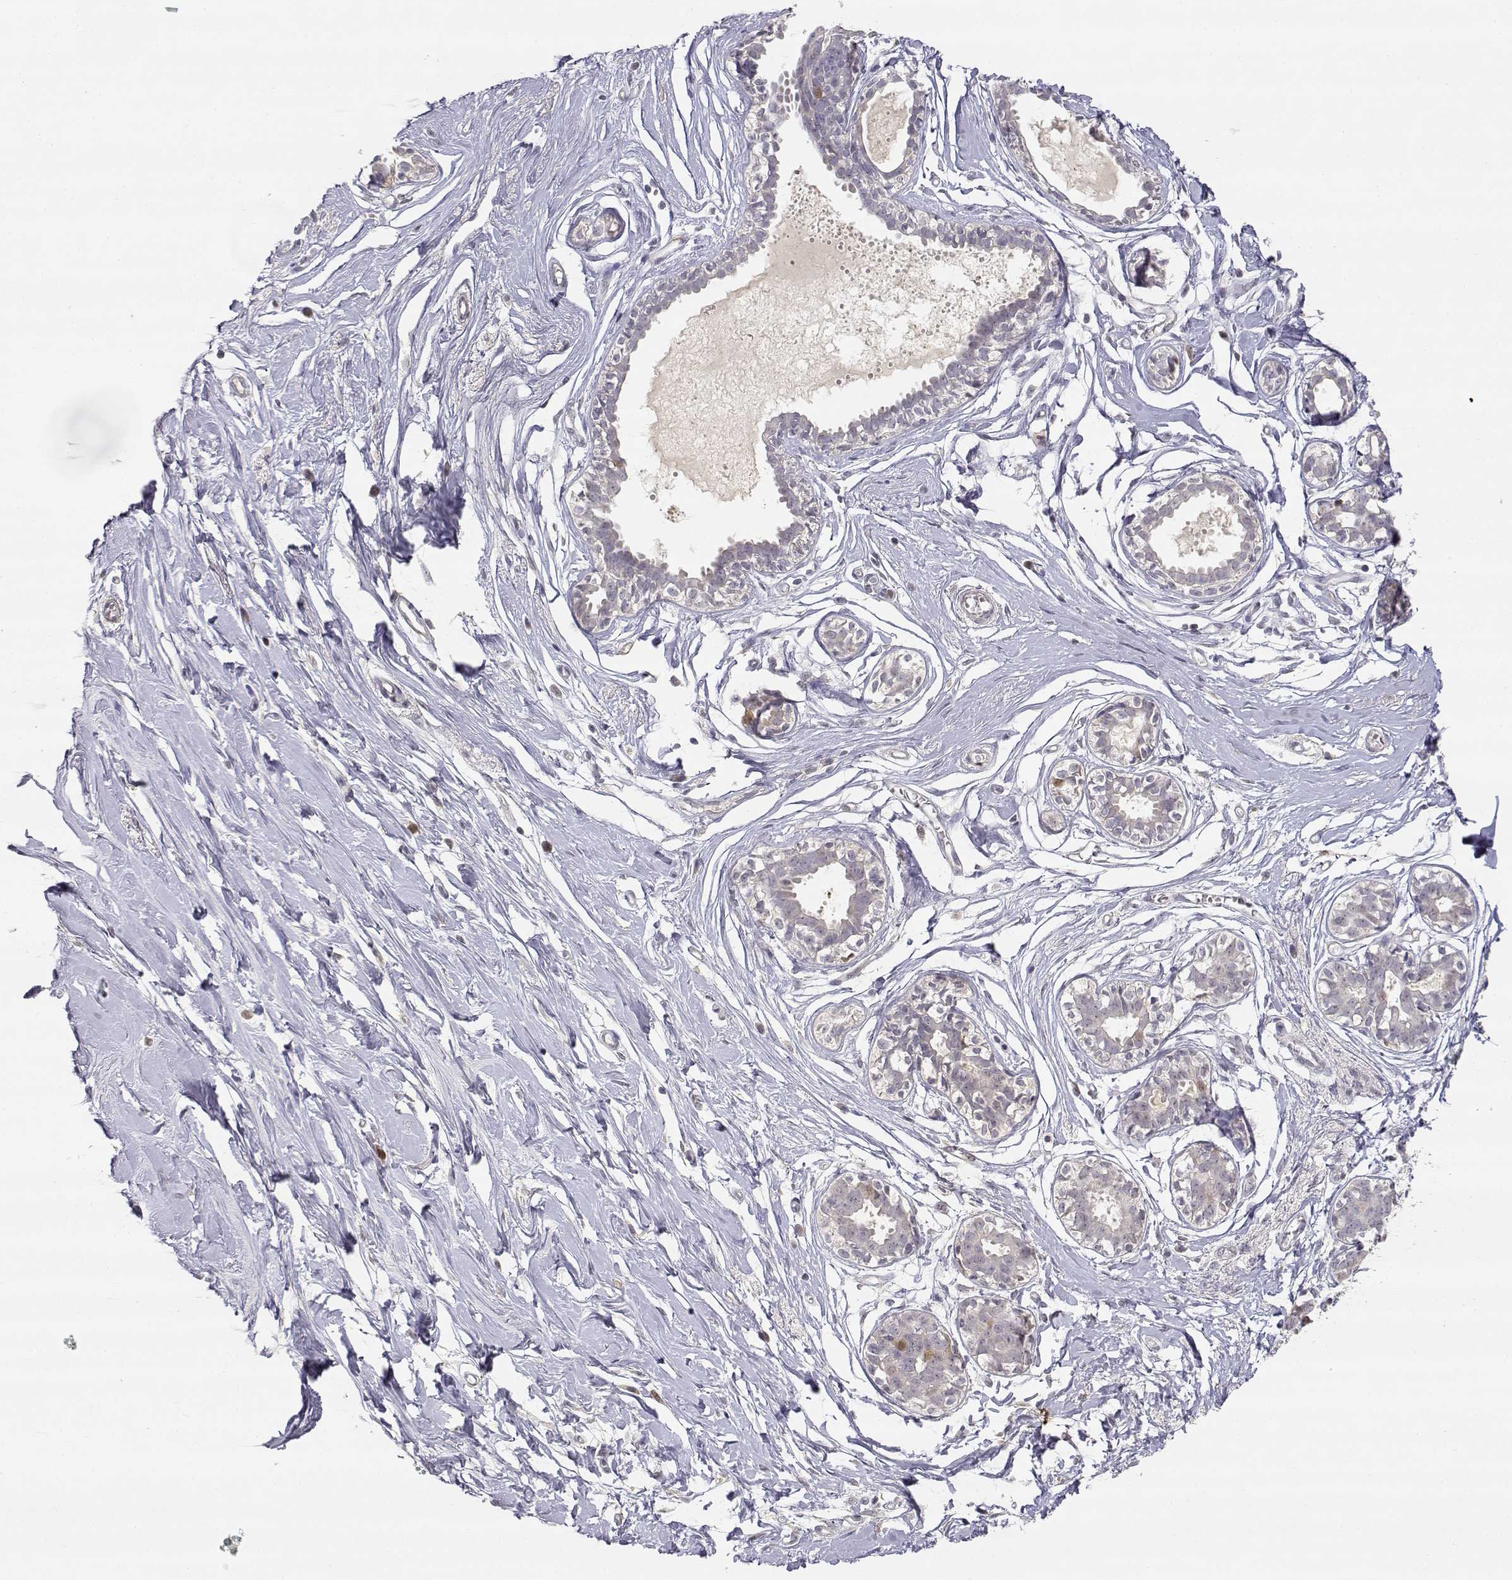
{"staining": {"intensity": "negative", "quantity": "none", "location": "none"}, "tissue": "breast", "cell_type": "Adipocytes", "image_type": "normal", "snomed": [{"axis": "morphology", "description": "Normal tissue, NOS"}, {"axis": "topography", "description": "Breast"}], "caption": "Adipocytes are negative for brown protein staining in unremarkable breast. Brightfield microscopy of immunohistochemistry (IHC) stained with DAB (brown) and hematoxylin (blue), captured at high magnification.", "gene": "RAD51", "patient": {"sex": "female", "age": 49}}